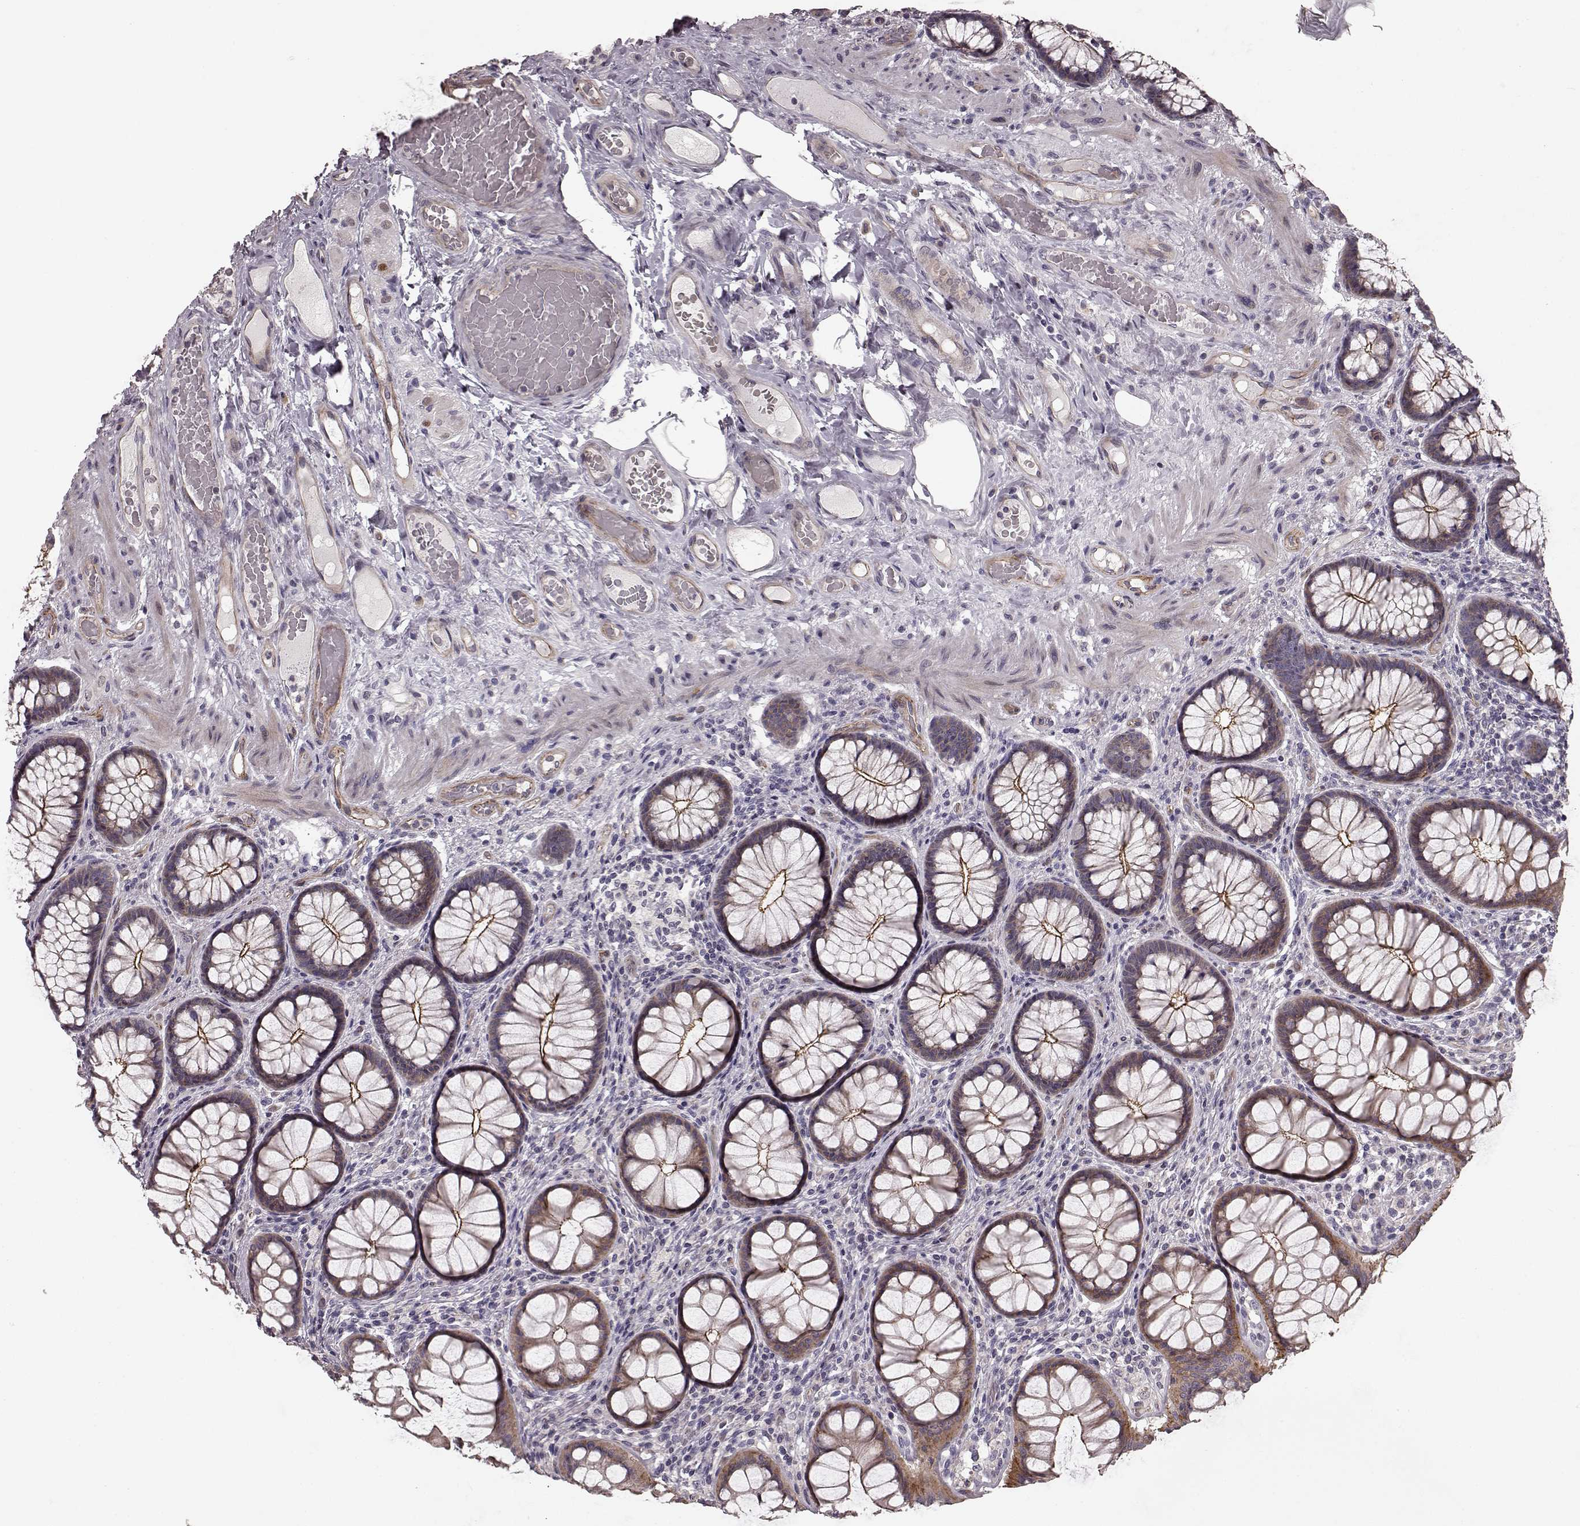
{"staining": {"intensity": "weak", "quantity": "<25%", "location": "cytoplasmic/membranous"}, "tissue": "colon", "cell_type": "Endothelial cells", "image_type": "normal", "snomed": [{"axis": "morphology", "description": "Normal tissue, NOS"}, {"axis": "topography", "description": "Colon"}], "caption": "Normal colon was stained to show a protein in brown. There is no significant expression in endothelial cells. Brightfield microscopy of immunohistochemistry stained with DAB (3,3'-diaminobenzidine) (brown) and hematoxylin (blue), captured at high magnification.", "gene": "SLC22A18", "patient": {"sex": "female", "age": 65}}